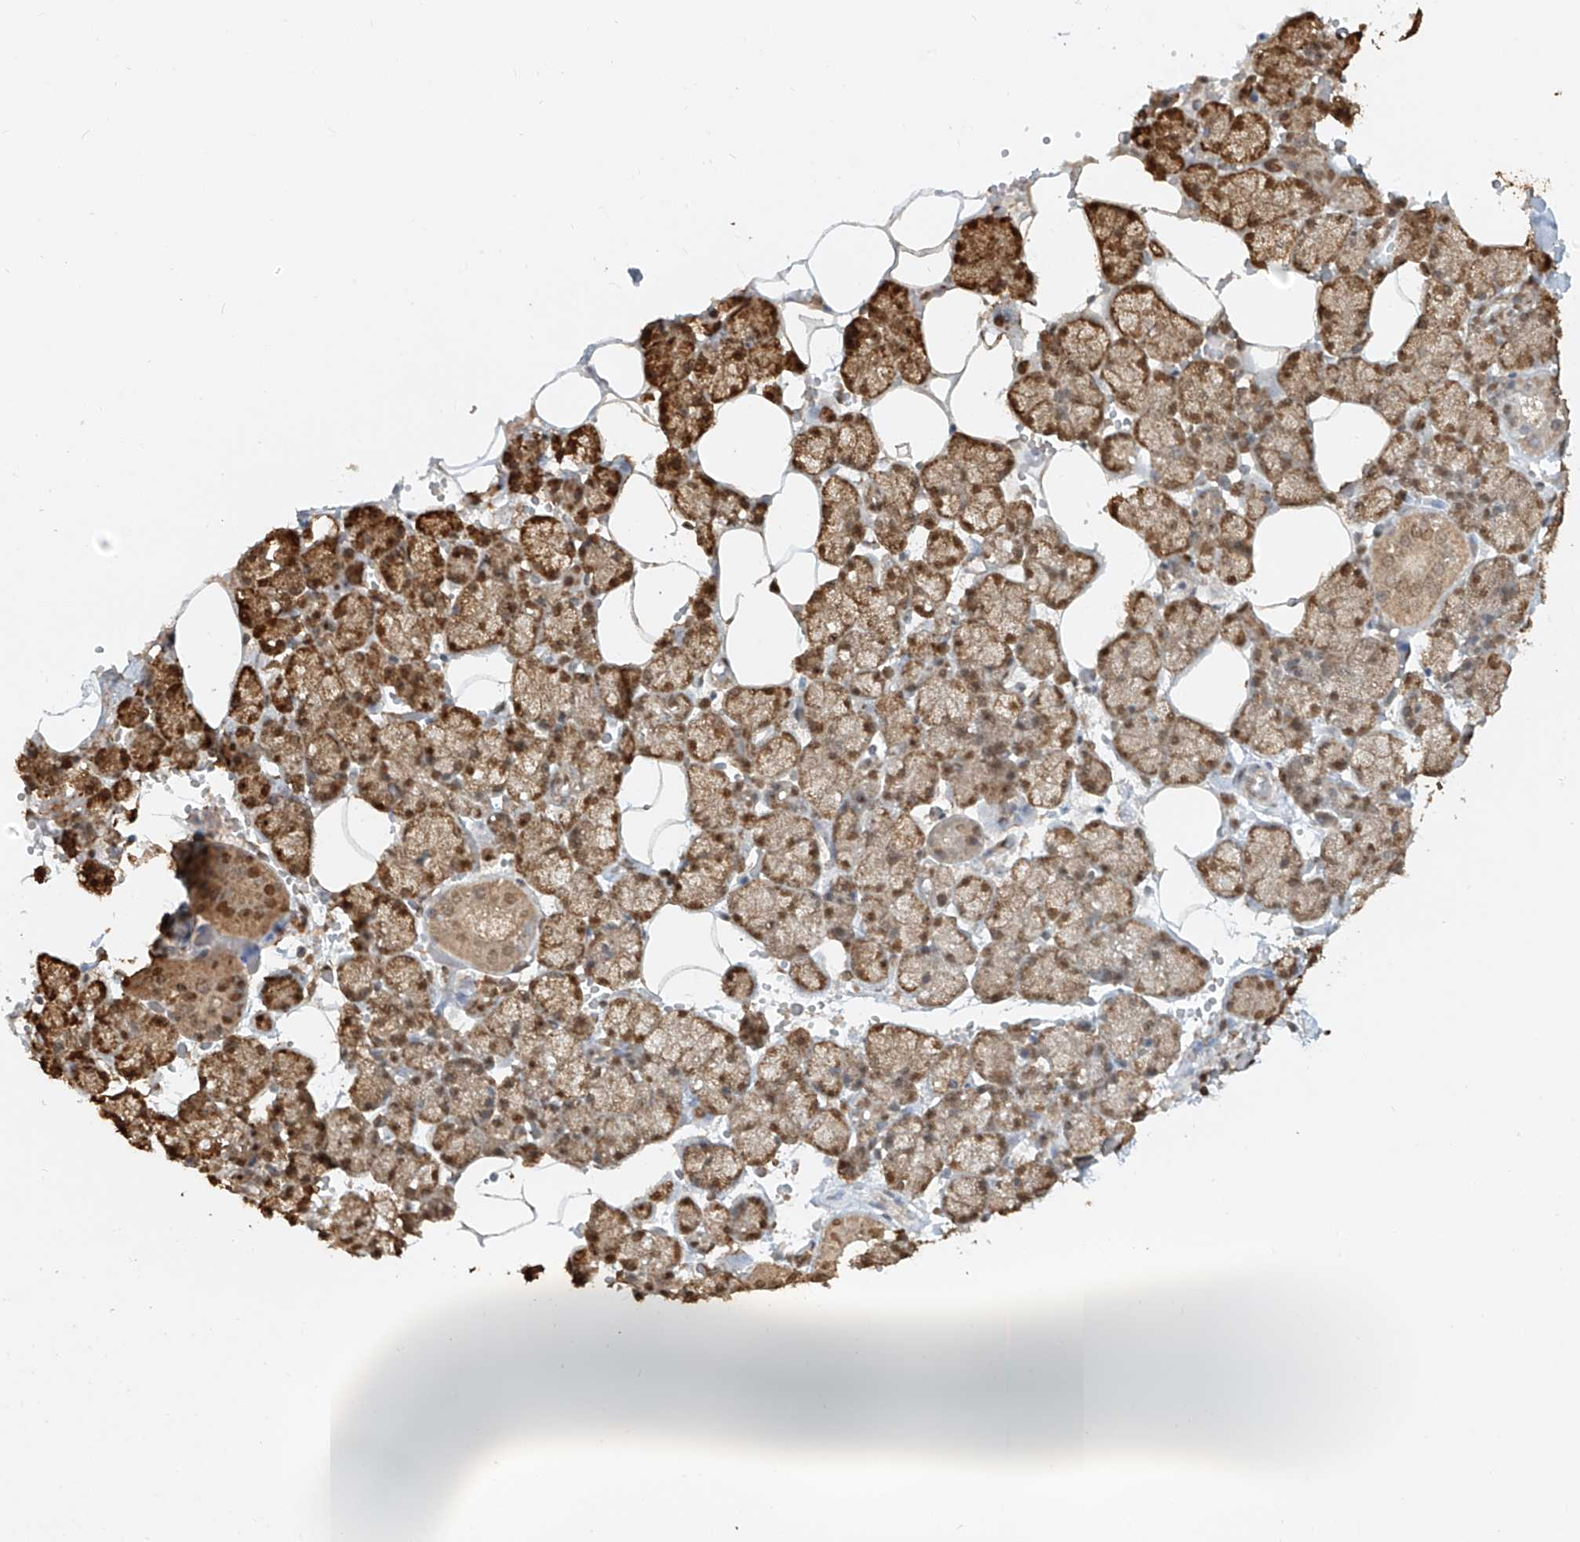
{"staining": {"intensity": "moderate", "quantity": ">75%", "location": "cytoplasmic/membranous,nuclear"}, "tissue": "salivary gland", "cell_type": "Glandular cells", "image_type": "normal", "snomed": [{"axis": "morphology", "description": "Normal tissue, NOS"}, {"axis": "topography", "description": "Salivary gland"}], "caption": "An image of human salivary gland stained for a protein reveals moderate cytoplasmic/membranous,nuclear brown staining in glandular cells. (DAB IHC with brightfield microscopy, high magnification).", "gene": "TIGAR", "patient": {"sex": "male", "age": 62}}